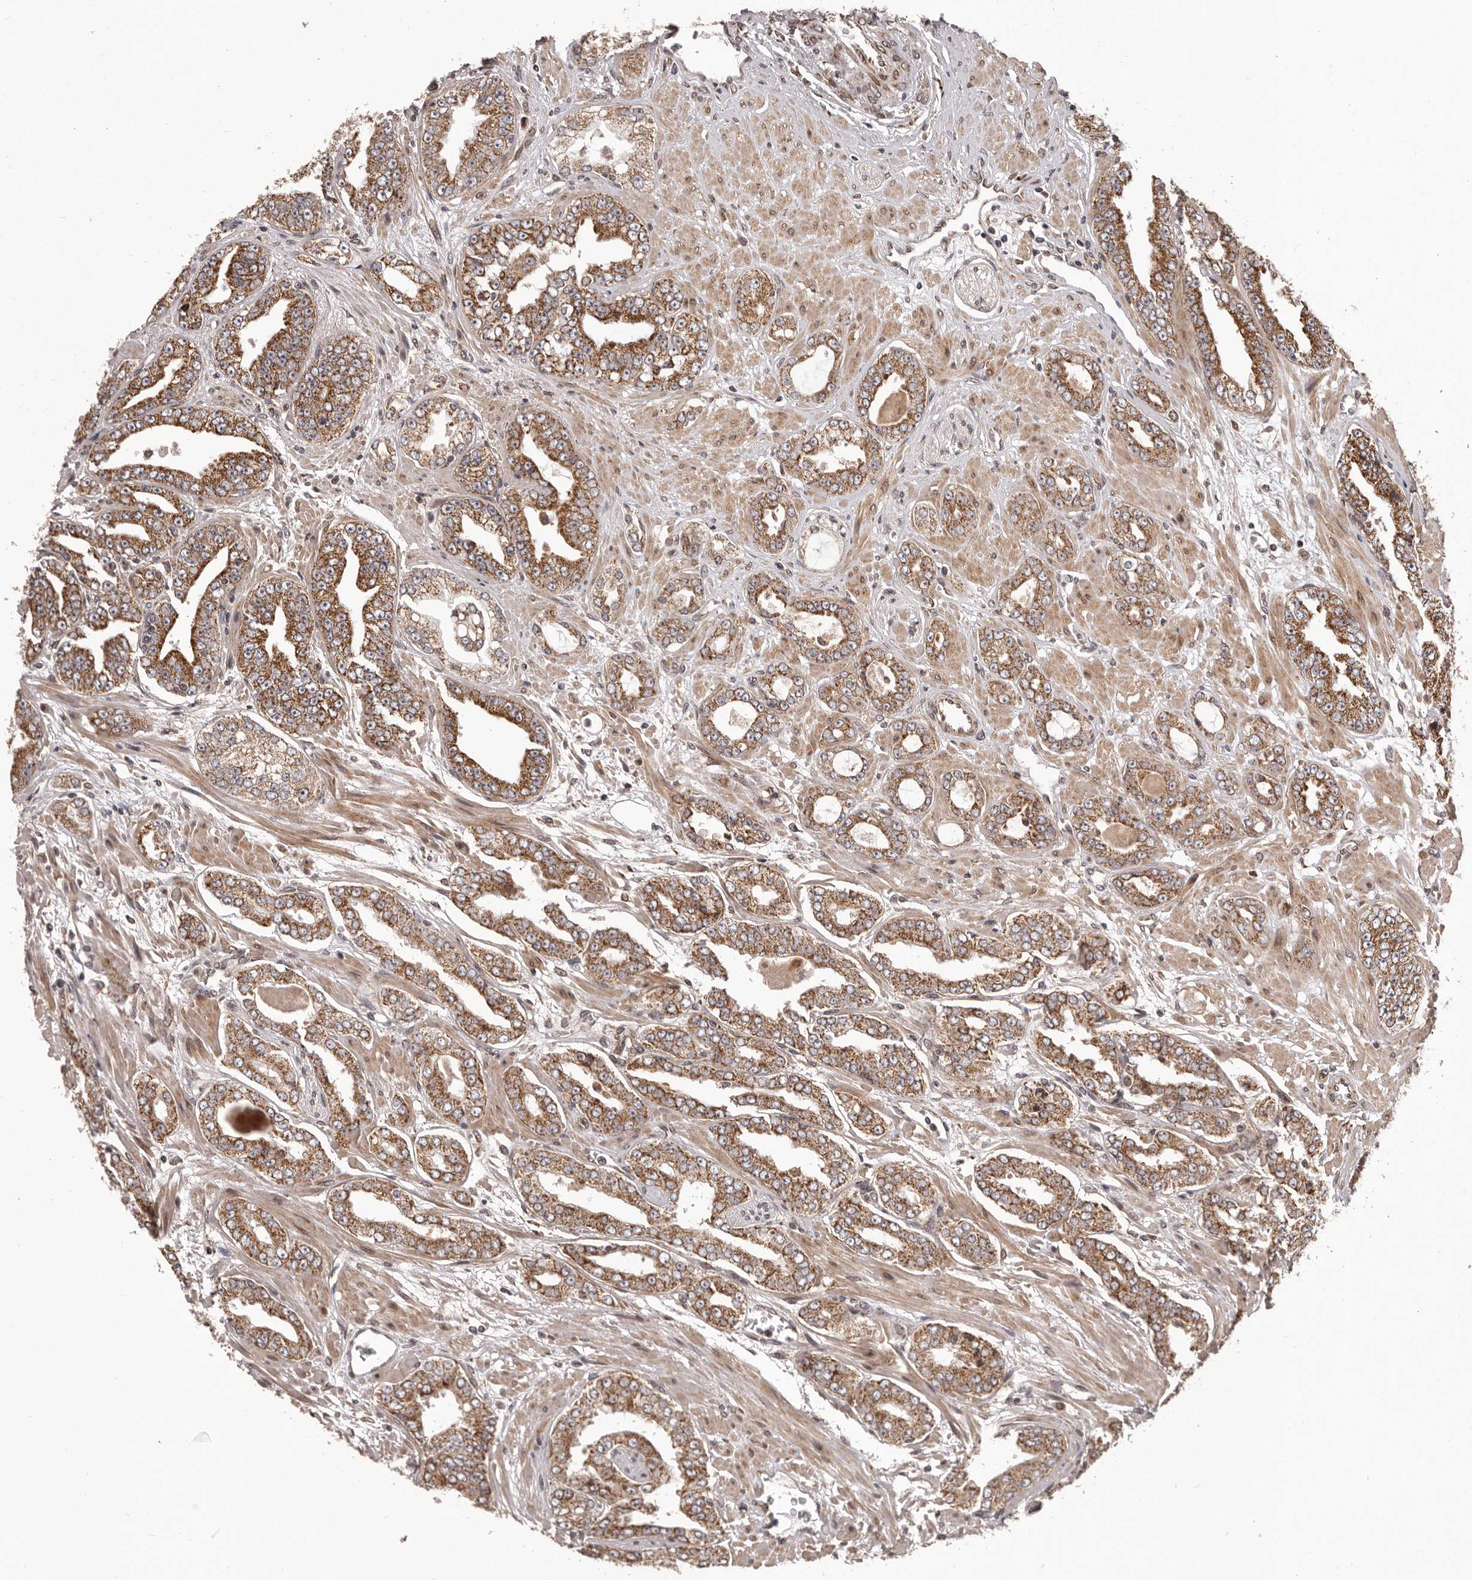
{"staining": {"intensity": "strong", "quantity": ">75%", "location": "cytoplasmic/membranous"}, "tissue": "prostate cancer", "cell_type": "Tumor cells", "image_type": "cancer", "snomed": [{"axis": "morphology", "description": "Adenocarcinoma, High grade"}, {"axis": "topography", "description": "Prostate"}], "caption": "This histopathology image displays immunohistochemistry (IHC) staining of prostate high-grade adenocarcinoma, with high strong cytoplasmic/membranous staining in about >75% of tumor cells.", "gene": "CHRM2", "patient": {"sex": "male", "age": 71}}